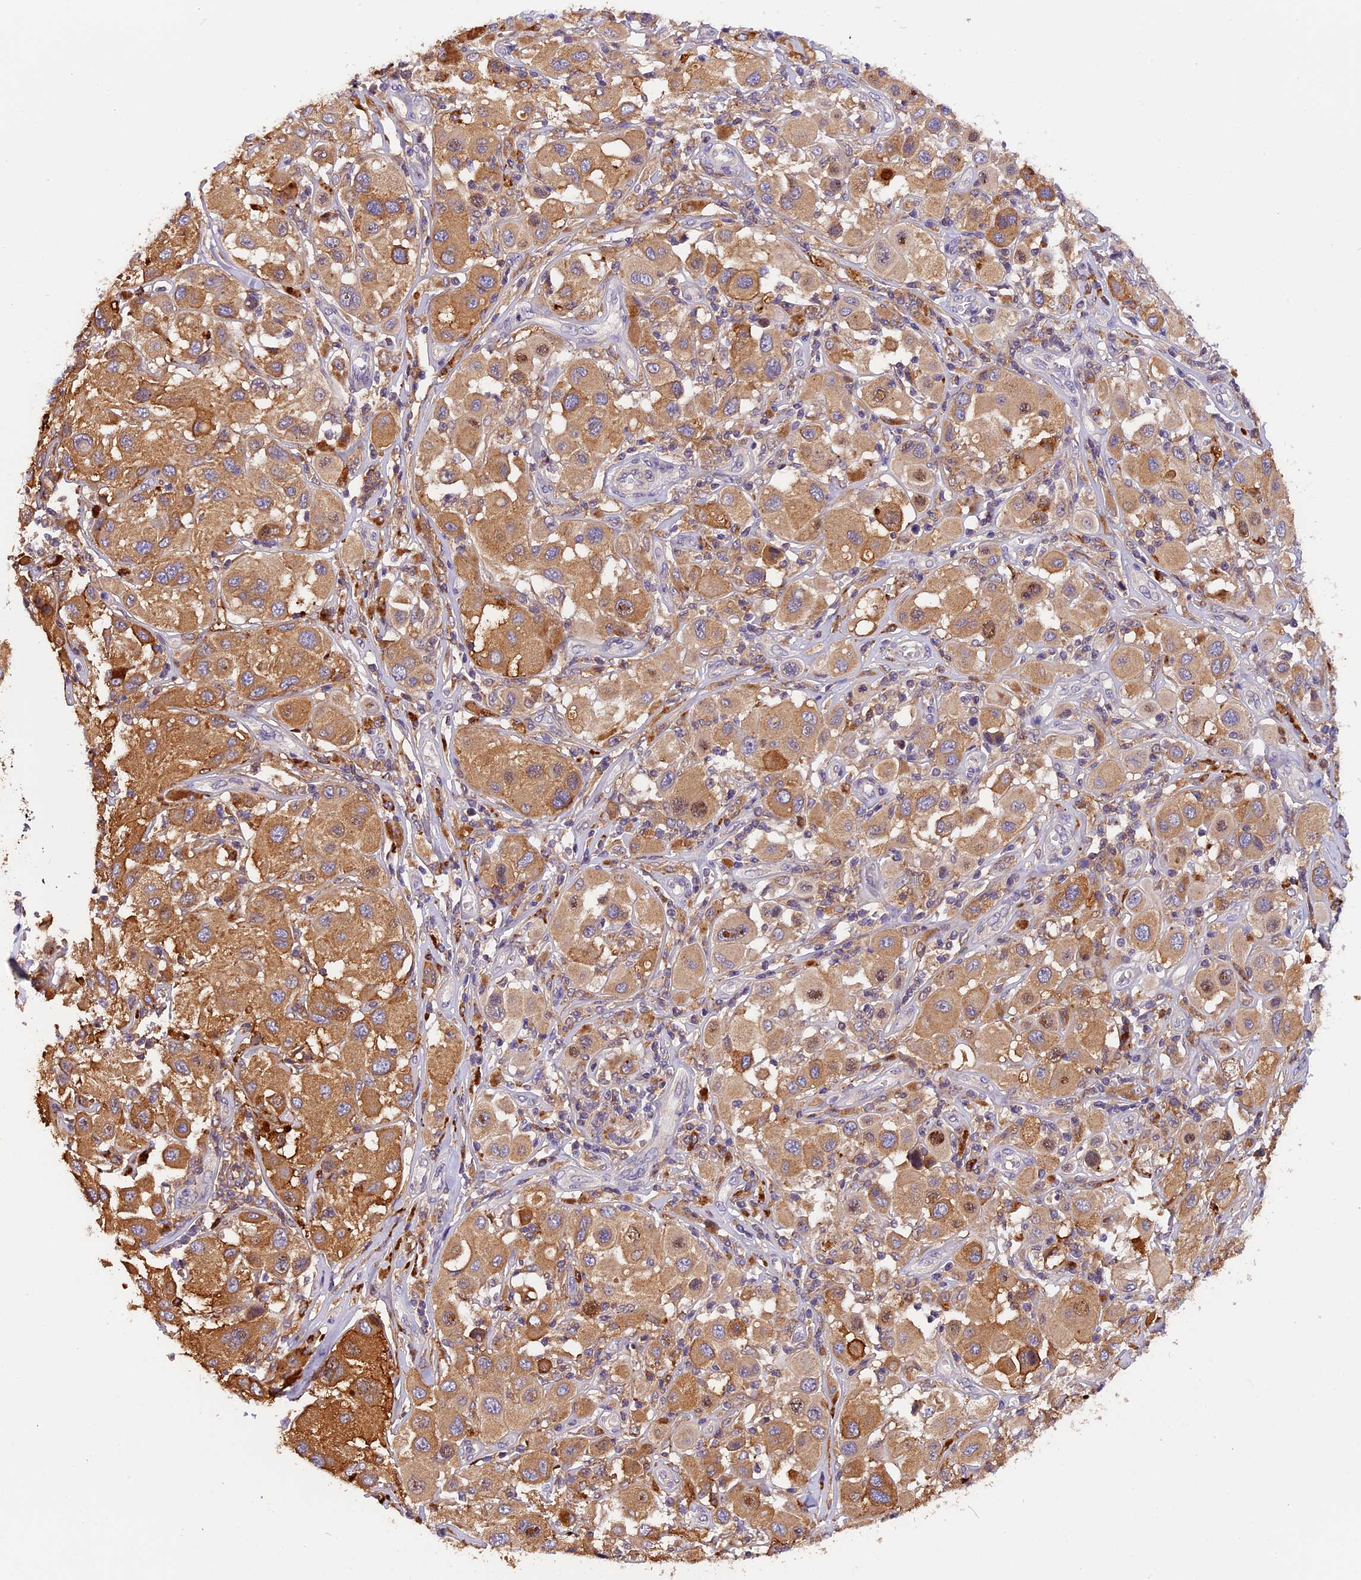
{"staining": {"intensity": "moderate", "quantity": ">75%", "location": "cytoplasmic/membranous"}, "tissue": "melanoma", "cell_type": "Tumor cells", "image_type": "cancer", "snomed": [{"axis": "morphology", "description": "Malignant melanoma, Metastatic site"}, {"axis": "topography", "description": "Skin"}], "caption": "There is medium levels of moderate cytoplasmic/membranous positivity in tumor cells of malignant melanoma (metastatic site), as demonstrated by immunohistochemical staining (brown color).", "gene": "COPE", "patient": {"sex": "male", "age": 41}}